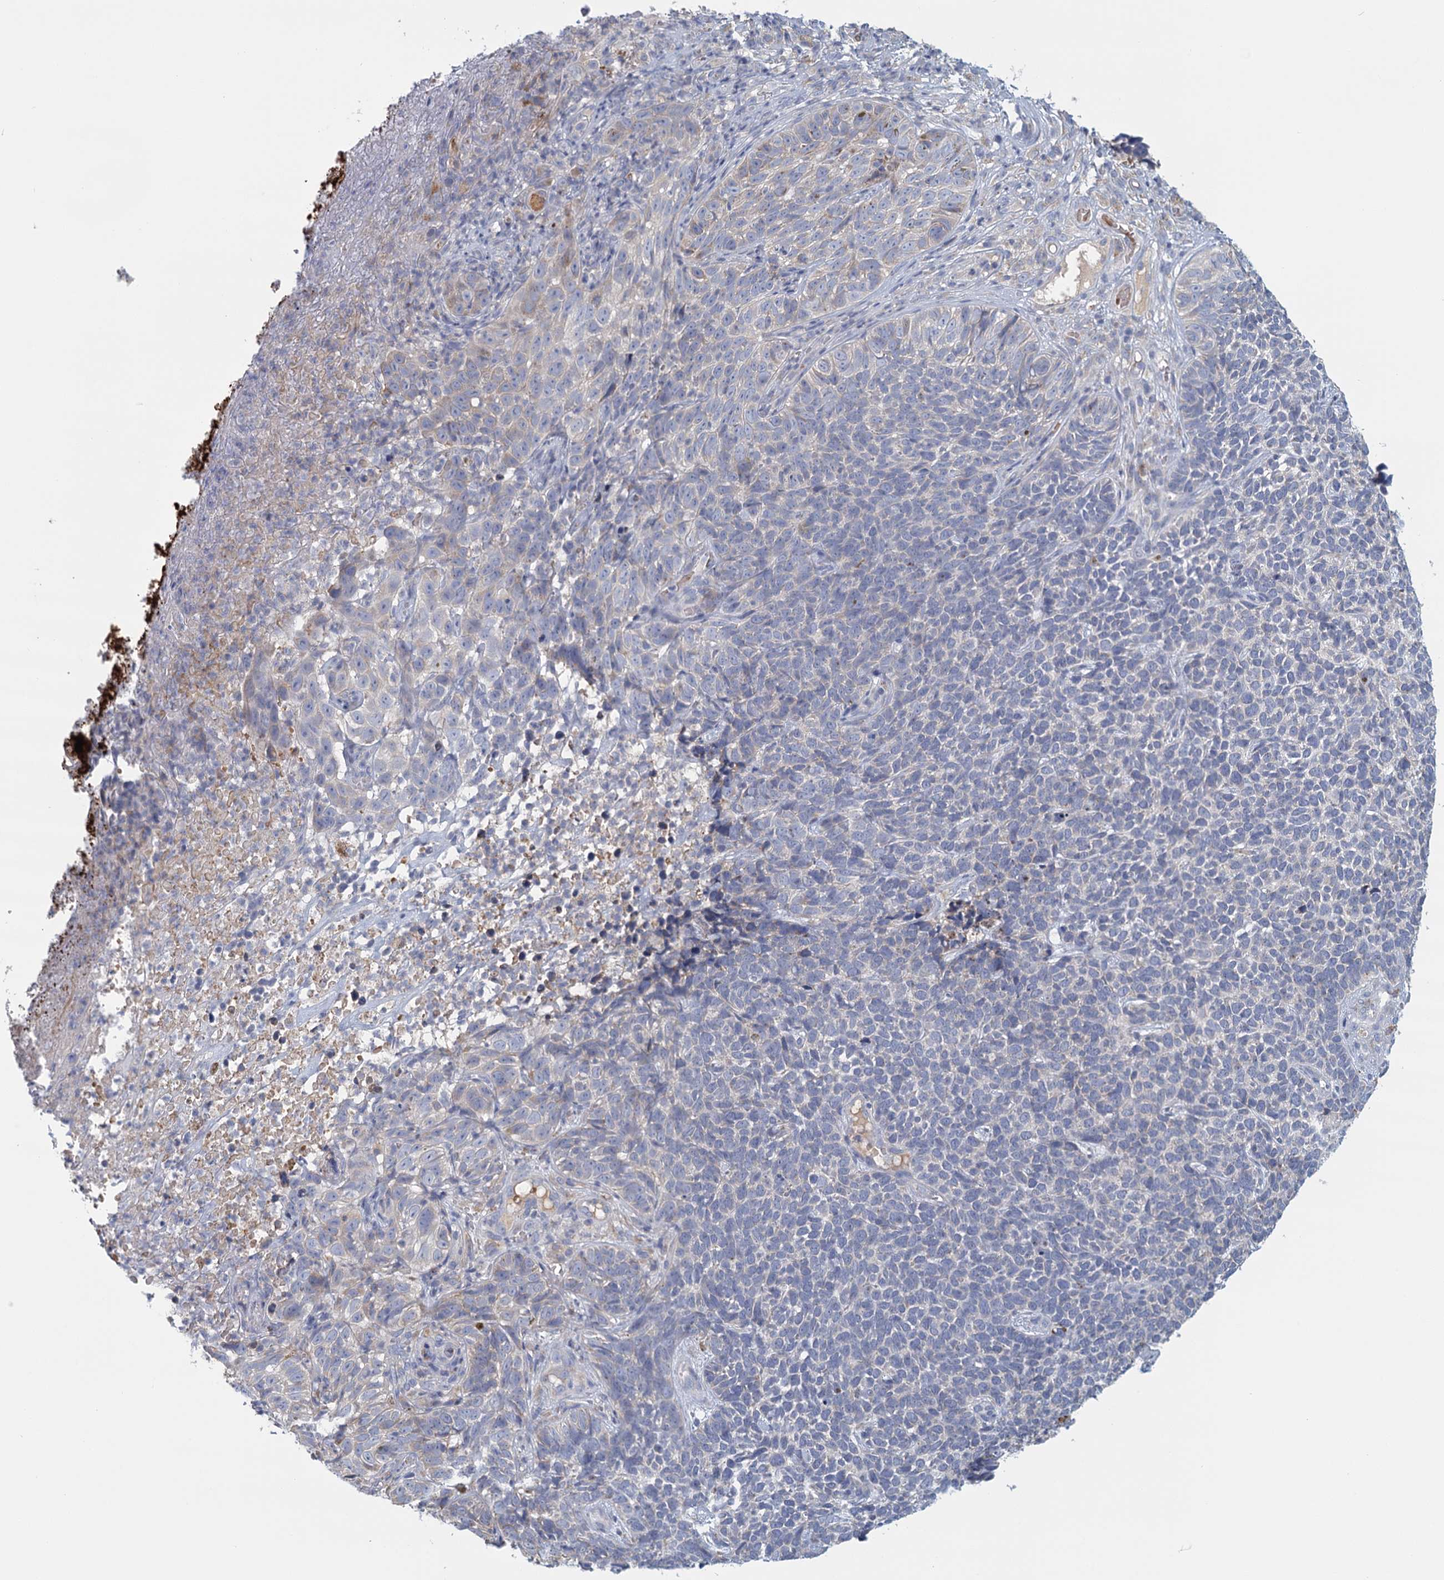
{"staining": {"intensity": "negative", "quantity": "none", "location": "none"}, "tissue": "skin cancer", "cell_type": "Tumor cells", "image_type": "cancer", "snomed": [{"axis": "morphology", "description": "Basal cell carcinoma"}, {"axis": "topography", "description": "Skin"}], "caption": "This photomicrograph is of skin cancer stained with IHC to label a protein in brown with the nuclei are counter-stained blue. There is no positivity in tumor cells.", "gene": "ANKRD16", "patient": {"sex": "female", "age": 84}}